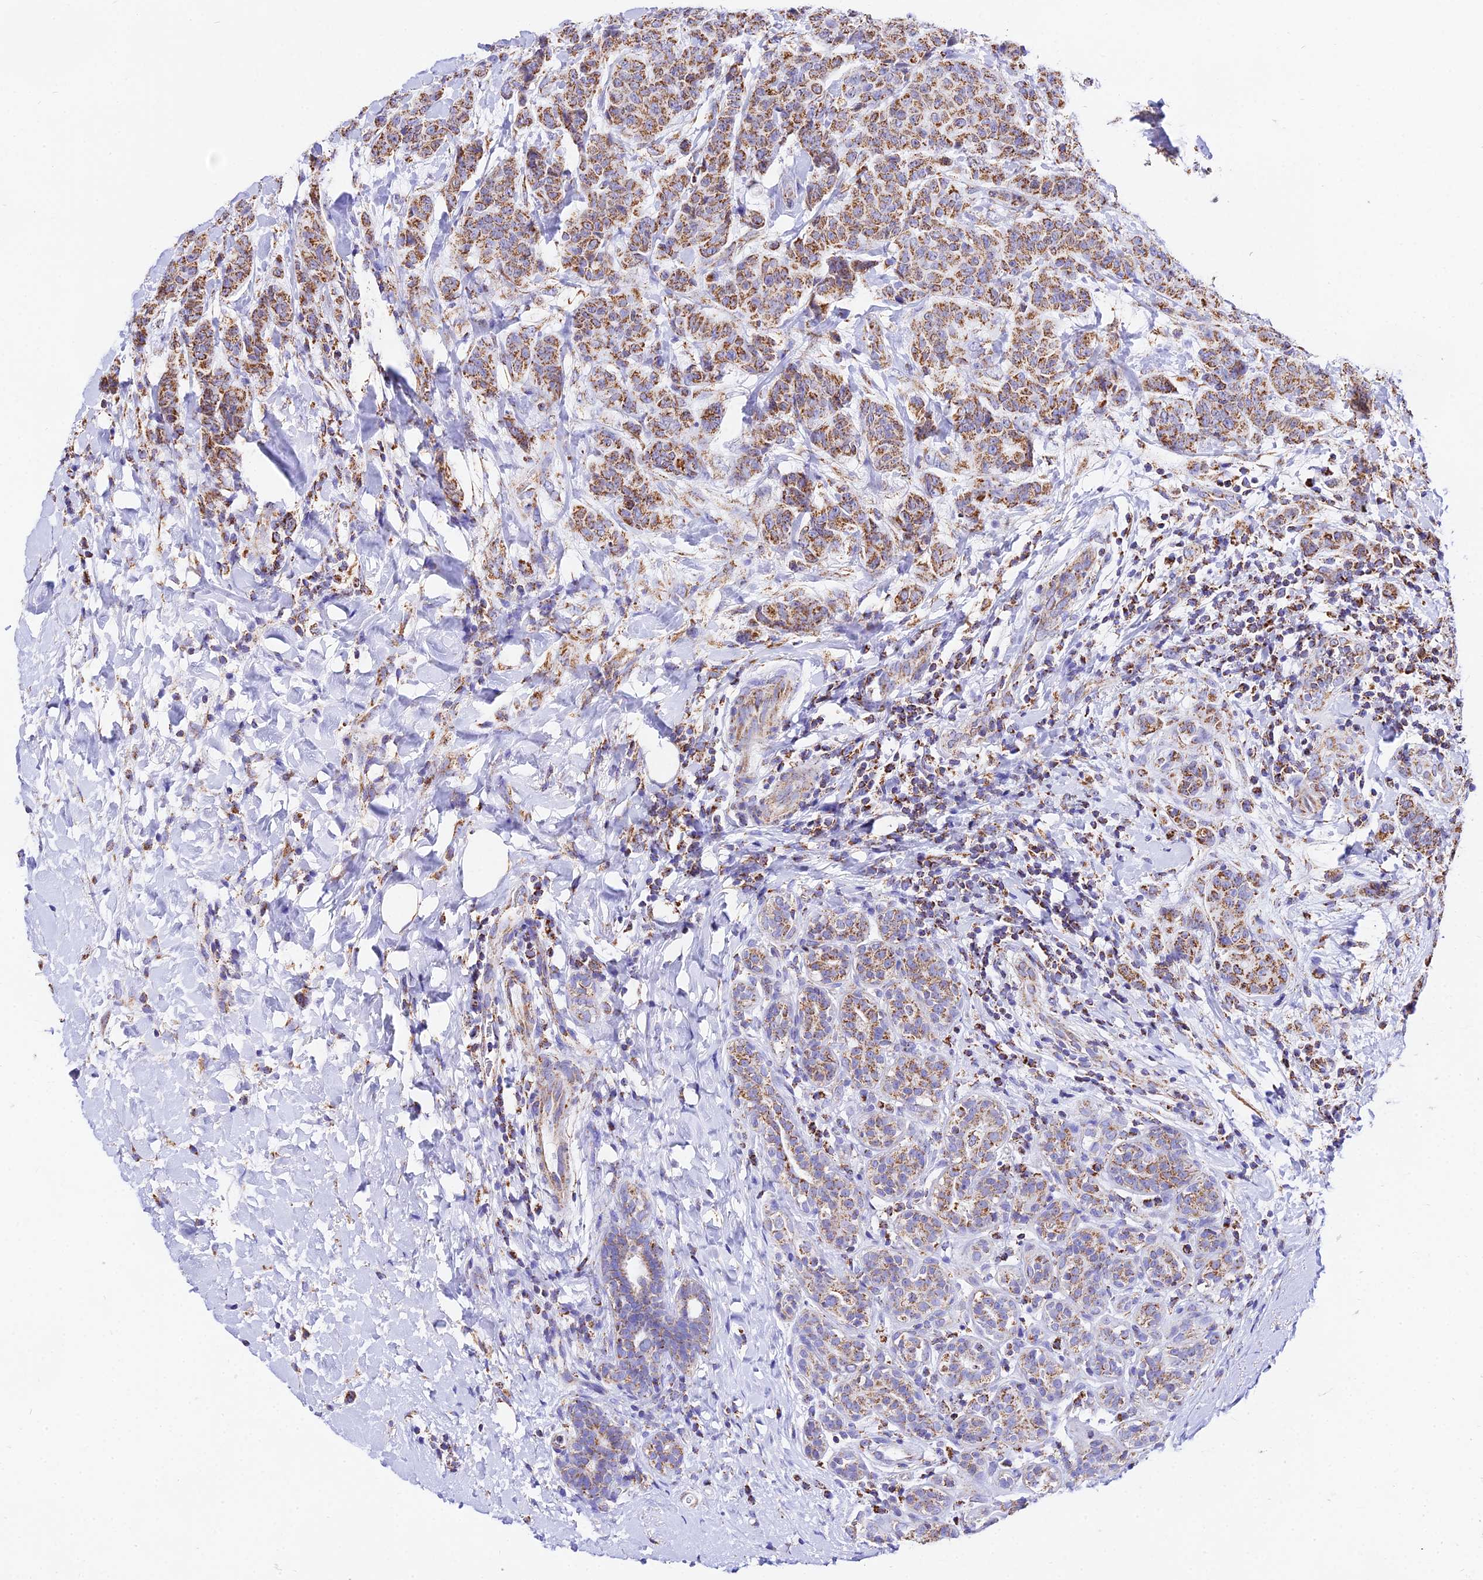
{"staining": {"intensity": "moderate", "quantity": ">75%", "location": "cytoplasmic/membranous"}, "tissue": "breast cancer", "cell_type": "Tumor cells", "image_type": "cancer", "snomed": [{"axis": "morphology", "description": "Duct carcinoma"}, {"axis": "topography", "description": "Breast"}], "caption": "Breast cancer (intraductal carcinoma) was stained to show a protein in brown. There is medium levels of moderate cytoplasmic/membranous staining in about >75% of tumor cells.", "gene": "ATP5PD", "patient": {"sex": "female", "age": 40}}